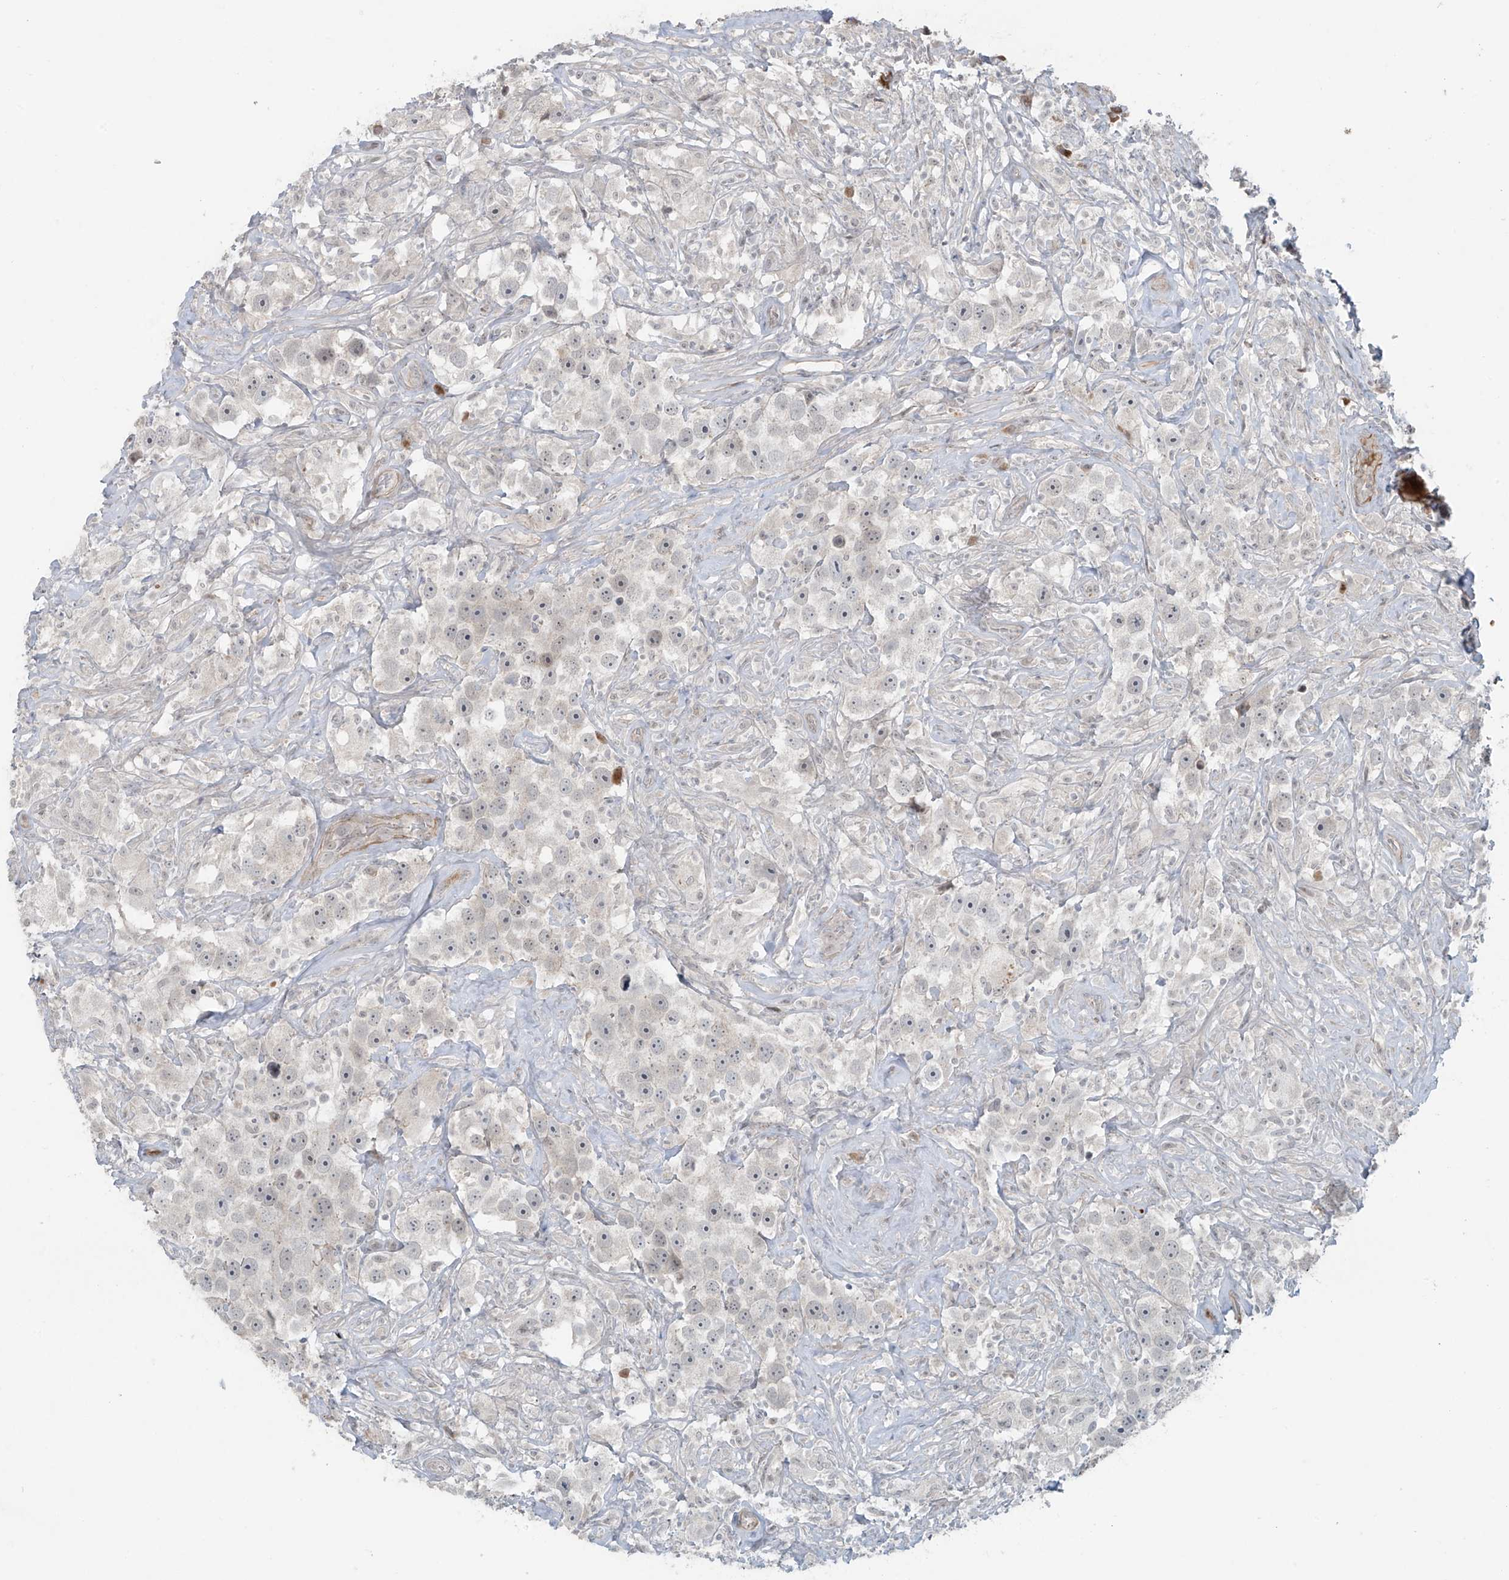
{"staining": {"intensity": "negative", "quantity": "none", "location": "none"}, "tissue": "testis cancer", "cell_type": "Tumor cells", "image_type": "cancer", "snomed": [{"axis": "morphology", "description": "Seminoma, NOS"}, {"axis": "topography", "description": "Testis"}], "caption": "Tumor cells are negative for brown protein staining in testis cancer. (DAB immunohistochemistry (IHC) visualized using brightfield microscopy, high magnification).", "gene": "RASGEF1A", "patient": {"sex": "male", "age": 49}}